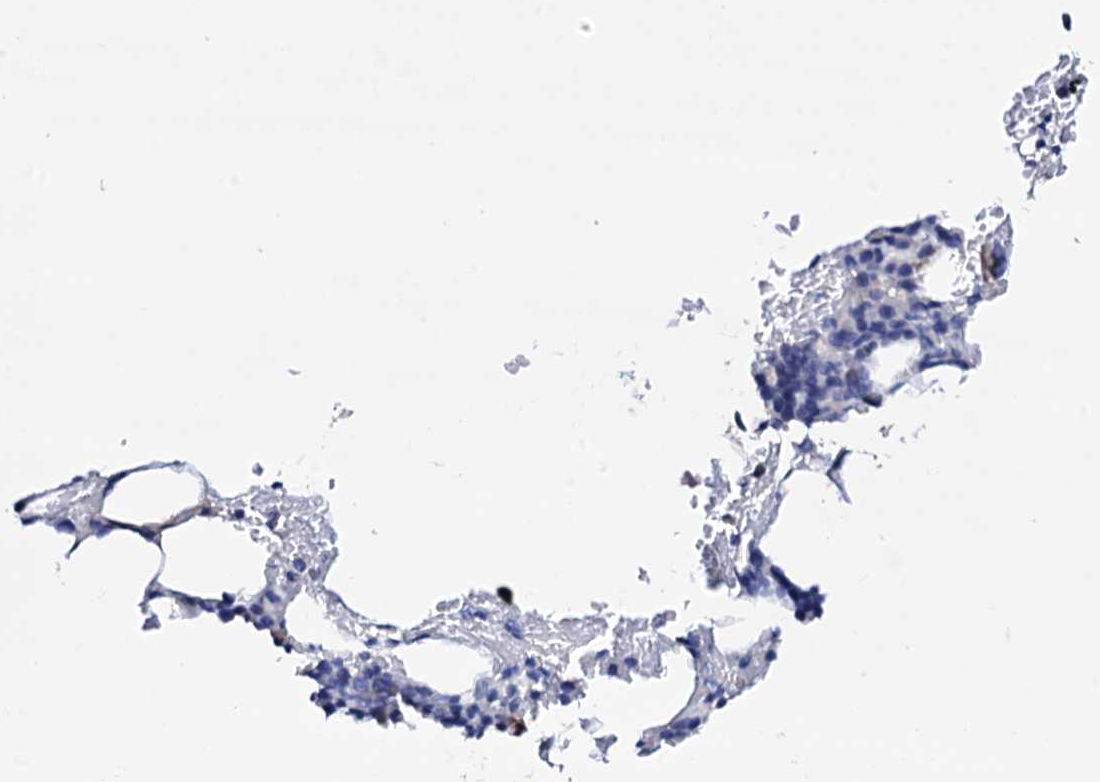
{"staining": {"intensity": "negative", "quantity": "none", "location": "none"}, "tissue": "bone marrow", "cell_type": "Hematopoietic cells", "image_type": "normal", "snomed": [{"axis": "morphology", "description": "Normal tissue, NOS"}, {"axis": "topography", "description": "Bone marrow"}], "caption": "Bone marrow stained for a protein using IHC displays no positivity hematopoietic cells.", "gene": "FBXL16", "patient": {"sex": "male", "age": 78}}